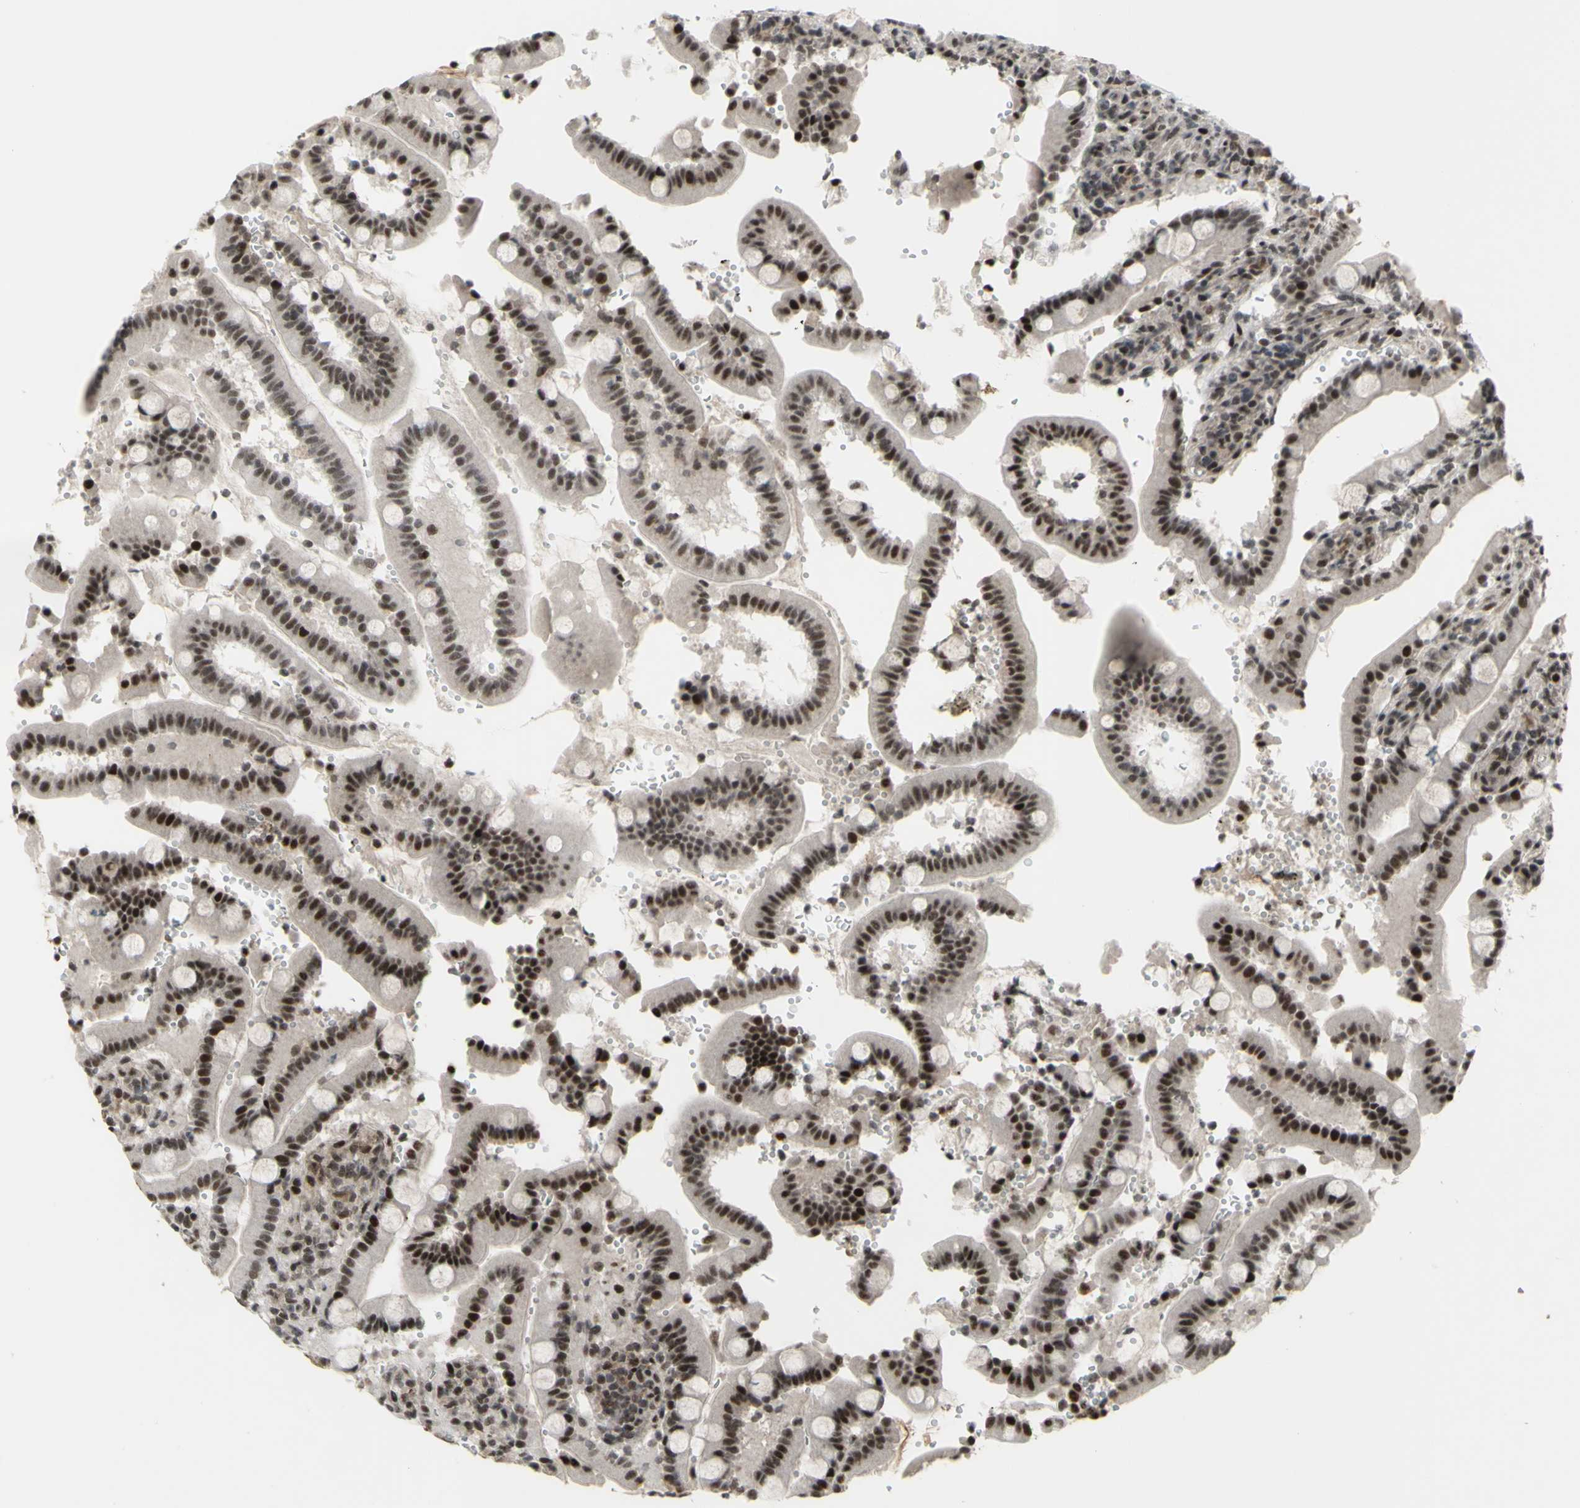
{"staining": {"intensity": "strong", "quantity": "25%-75%", "location": "nuclear"}, "tissue": "duodenum", "cell_type": "Glandular cells", "image_type": "normal", "snomed": [{"axis": "morphology", "description": "Normal tissue, NOS"}, {"axis": "topography", "description": "Small intestine, NOS"}], "caption": "DAB immunohistochemical staining of unremarkable duodenum demonstrates strong nuclear protein positivity in about 25%-75% of glandular cells.", "gene": "SUPT6H", "patient": {"sex": "female", "age": 71}}